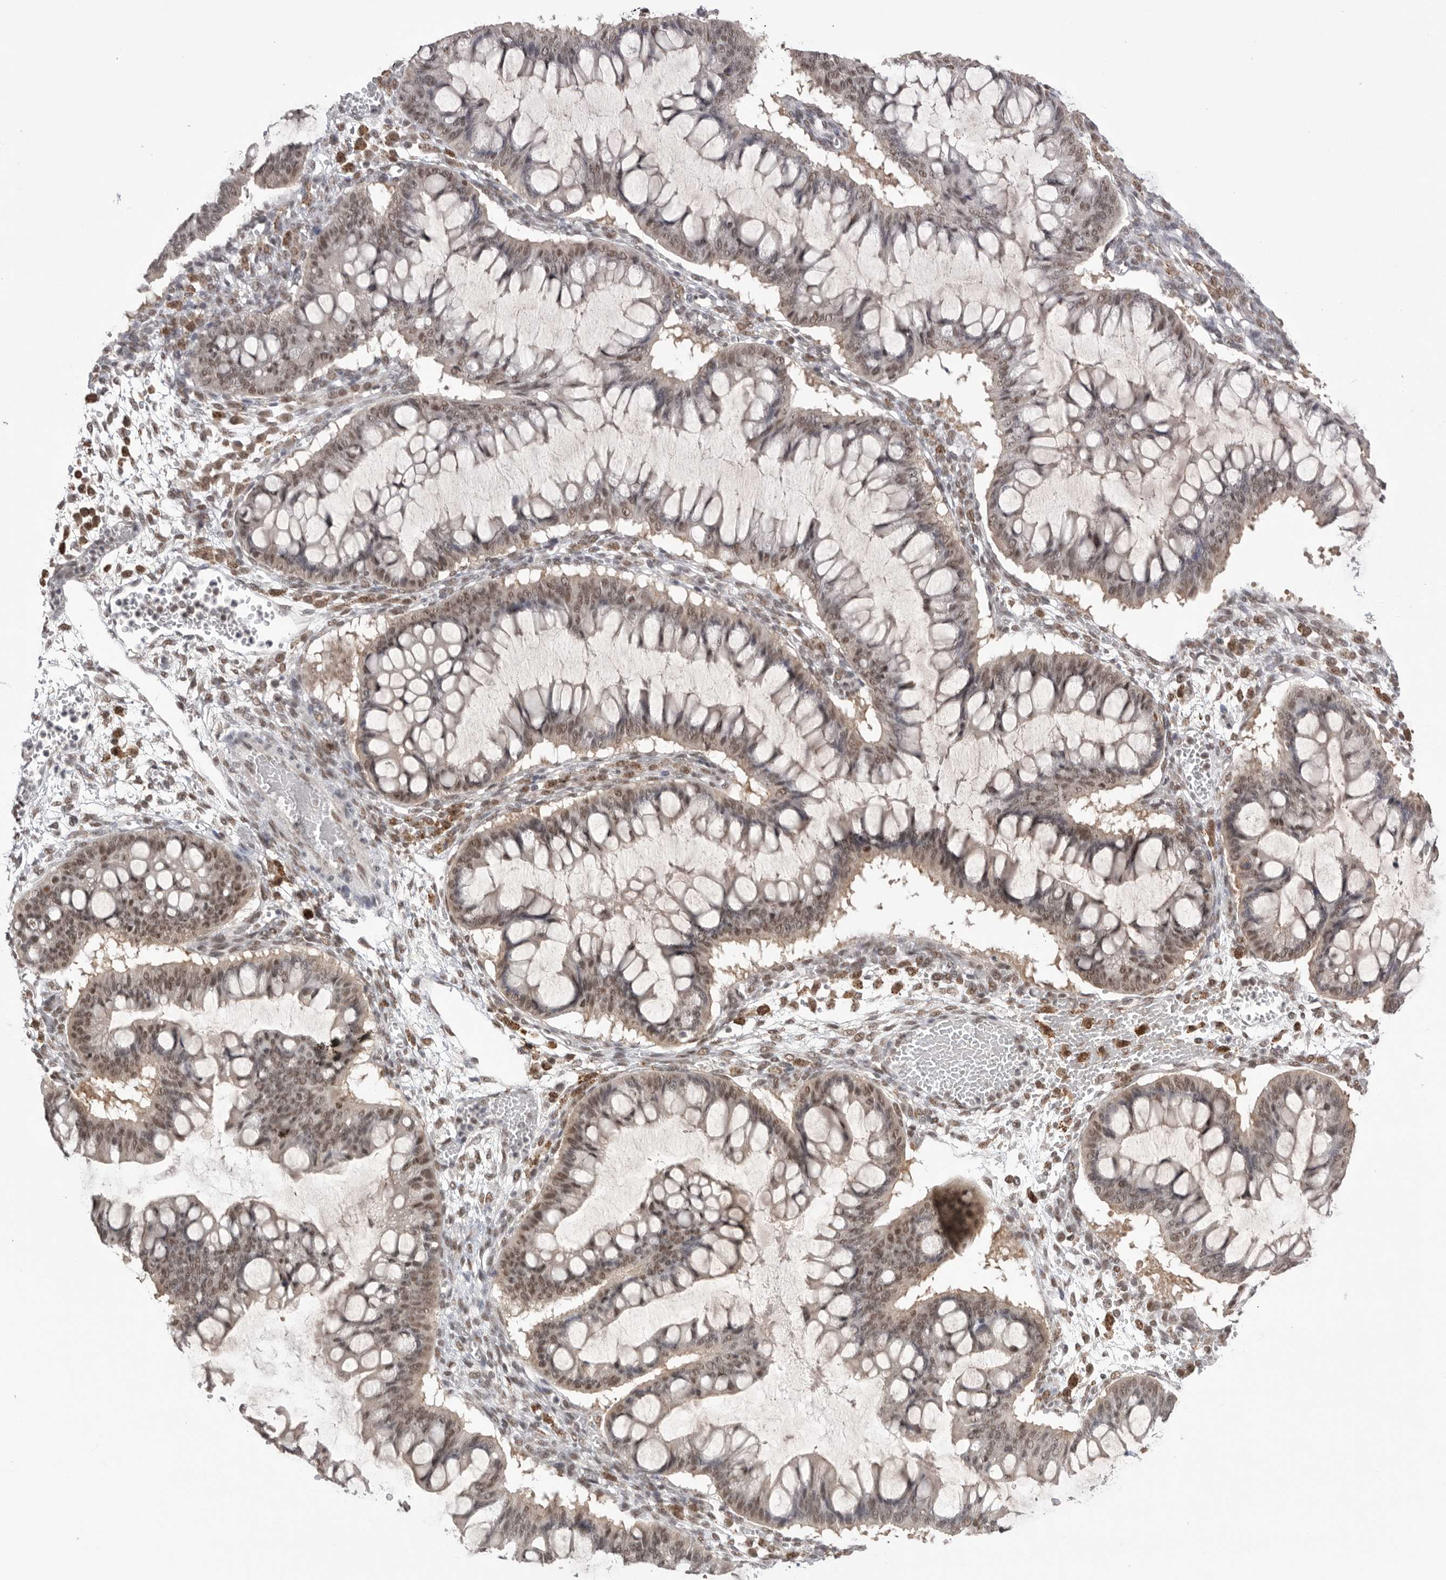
{"staining": {"intensity": "weak", "quantity": ">75%", "location": "nuclear"}, "tissue": "ovarian cancer", "cell_type": "Tumor cells", "image_type": "cancer", "snomed": [{"axis": "morphology", "description": "Cystadenocarcinoma, mucinous, NOS"}, {"axis": "topography", "description": "Ovary"}], "caption": "Protein staining of ovarian cancer tissue exhibits weak nuclear positivity in approximately >75% of tumor cells. The protein is shown in brown color, while the nuclei are stained blue.", "gene": "BCLAF3", "patient": {"sex": "female", "age": 73}}